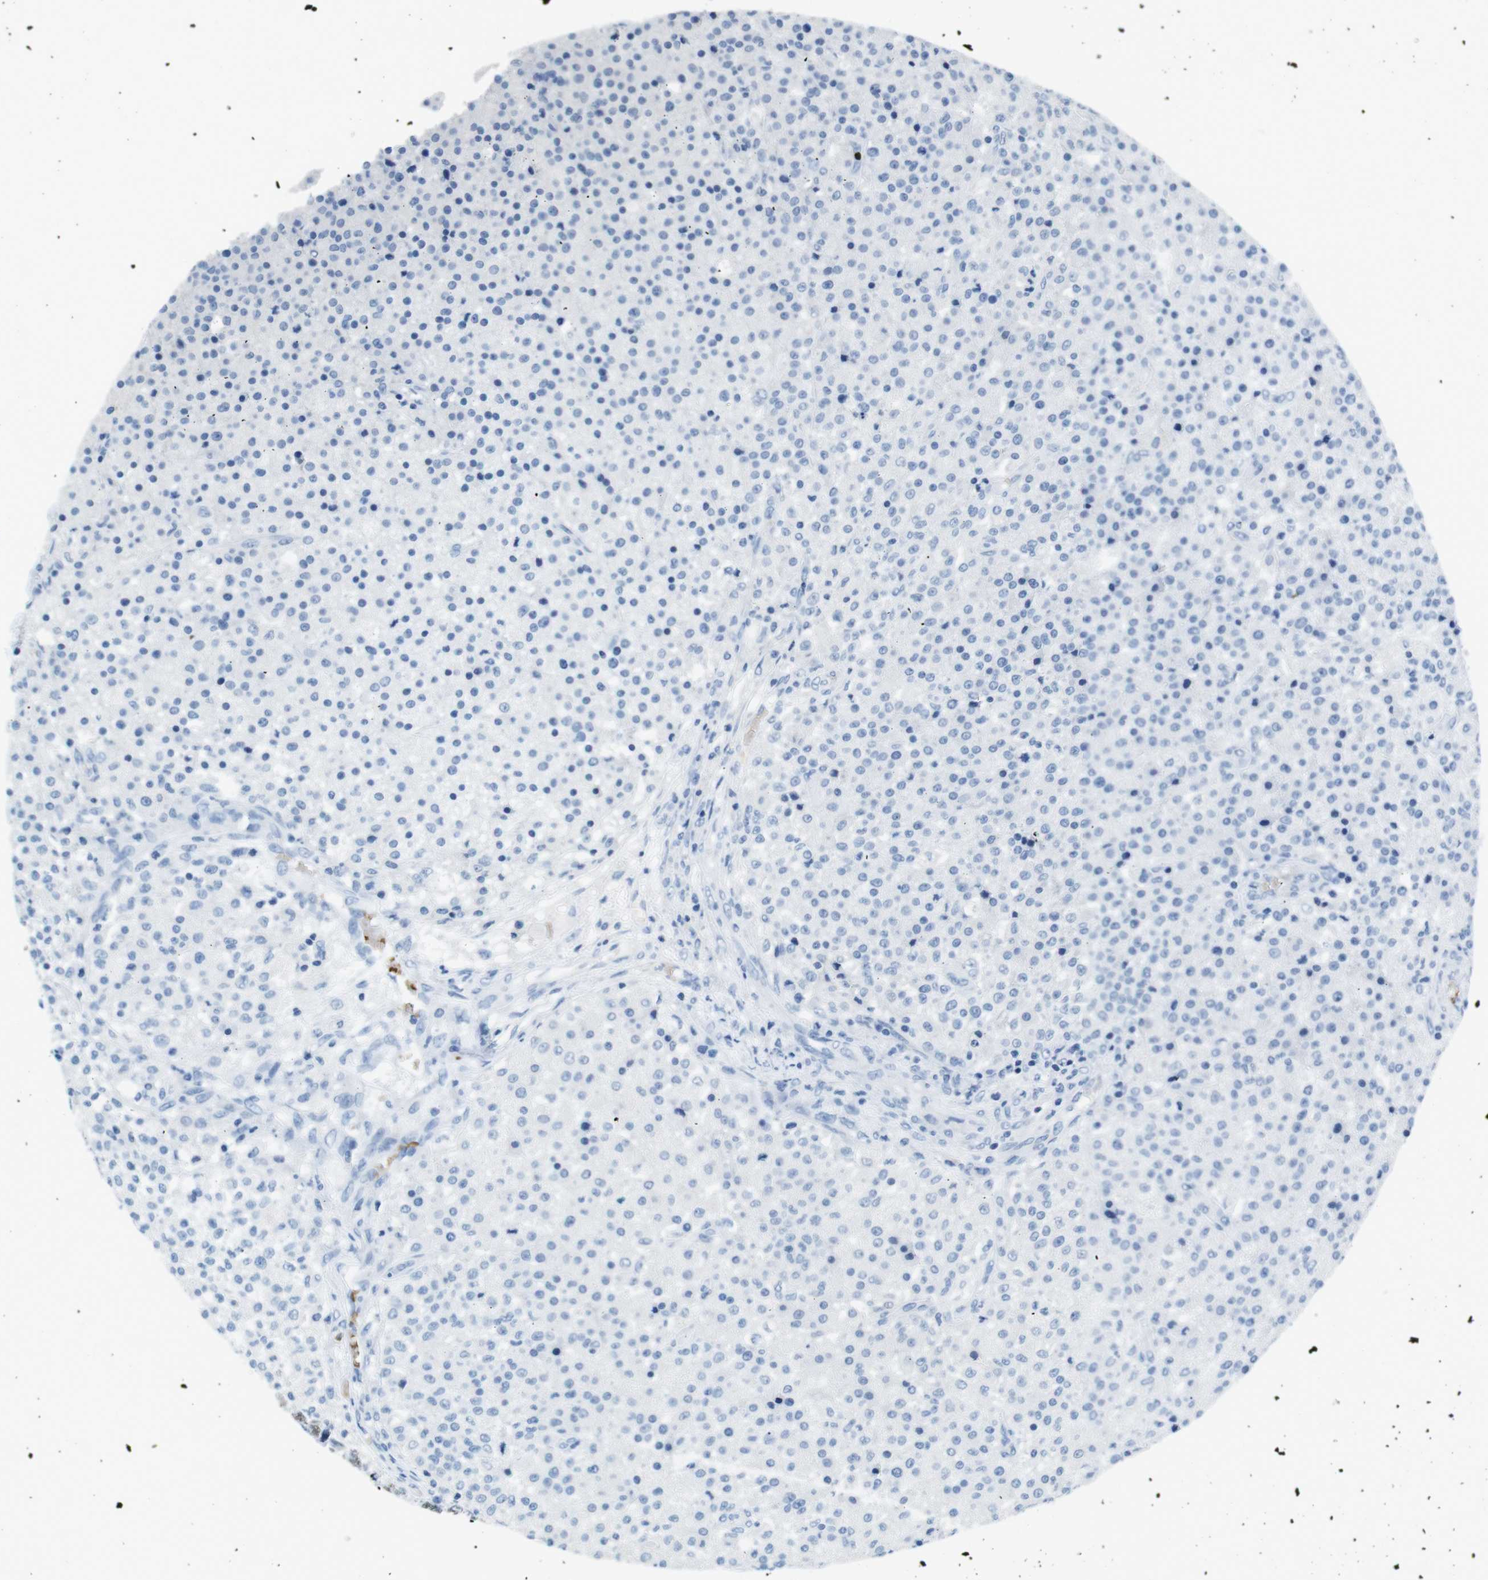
{"staining": {"intensity": "negative", "quantity": "none", "location": "none"}, "tissue": "testis cancer", "cell_type": "Tumor cells", "image_type": "cancer", "snomed": [{"axis": "morphology", "description": "Seminoma, NOS"}, {"axis": "topography", "description": "Testis"}], "caption": "Histopathology image shows no significant protein staining in tumor cells of testis cancer. (Brightfield microscopy of DAB IHC at high magnification).", "gene": "TFAP2C", "patient": {"sex": "male", "age": 59}}